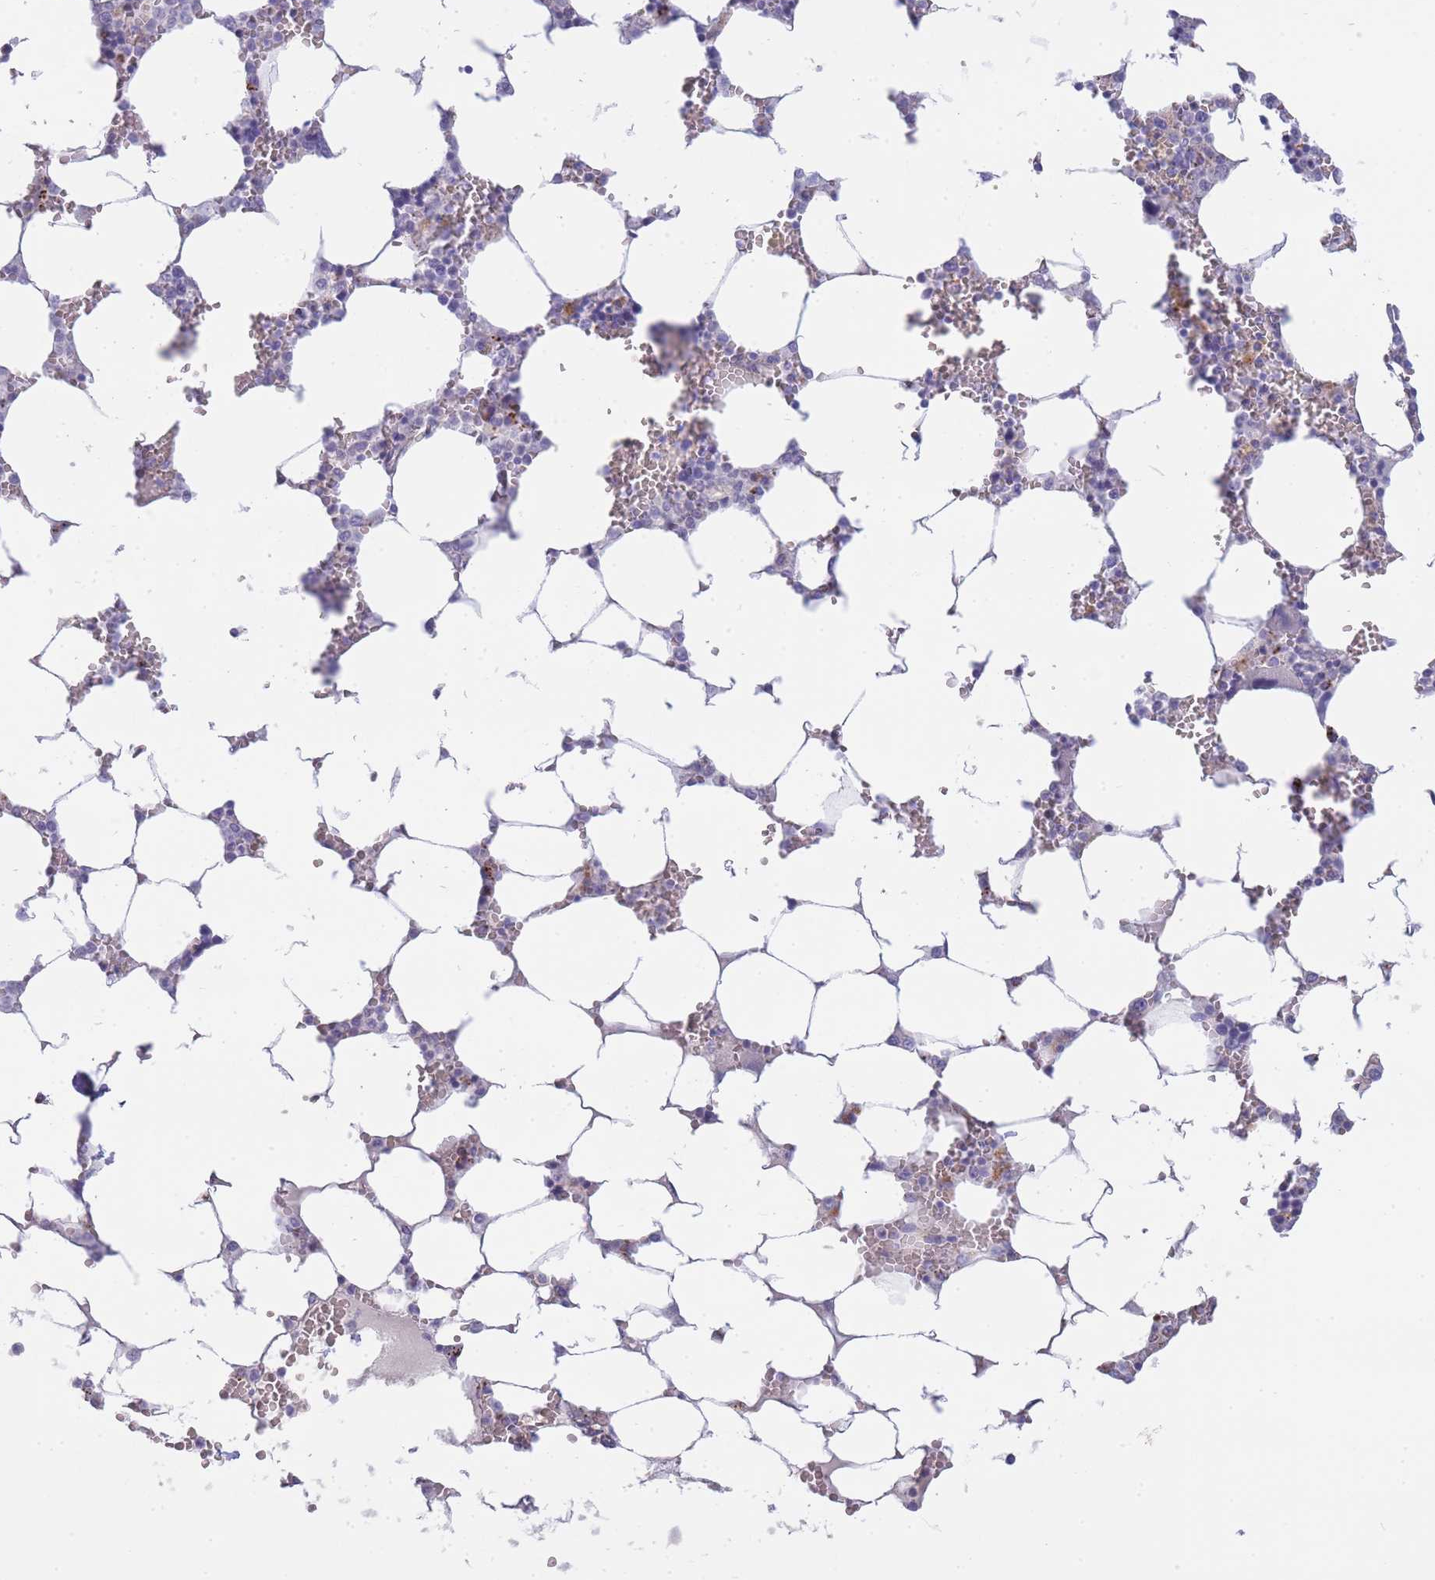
{"staining": {"intensity": "negative", "quantity": "none", "location": "none"}, "tissue": "bone marrow", "cell_type": "Hematopoietic cells", "image_type": "normal", "snomed": [{"axis": "morphology", "description": "Normal tissue, NOS"}, {"axis": "topography", "description": "Bone marrow"}], "caption": "High magnification brightfield microscopy of unremarkable bone marrow stained with DAB (3,3'-diaminobenzidine) (brown) and counterstained with hematoxylin (blue): hematopoietic cells show no significant staining. (IHC, brightfield microscopy, high magnification).", "gene": "GAA", "patient": {"sex": "male", "age": 64}}